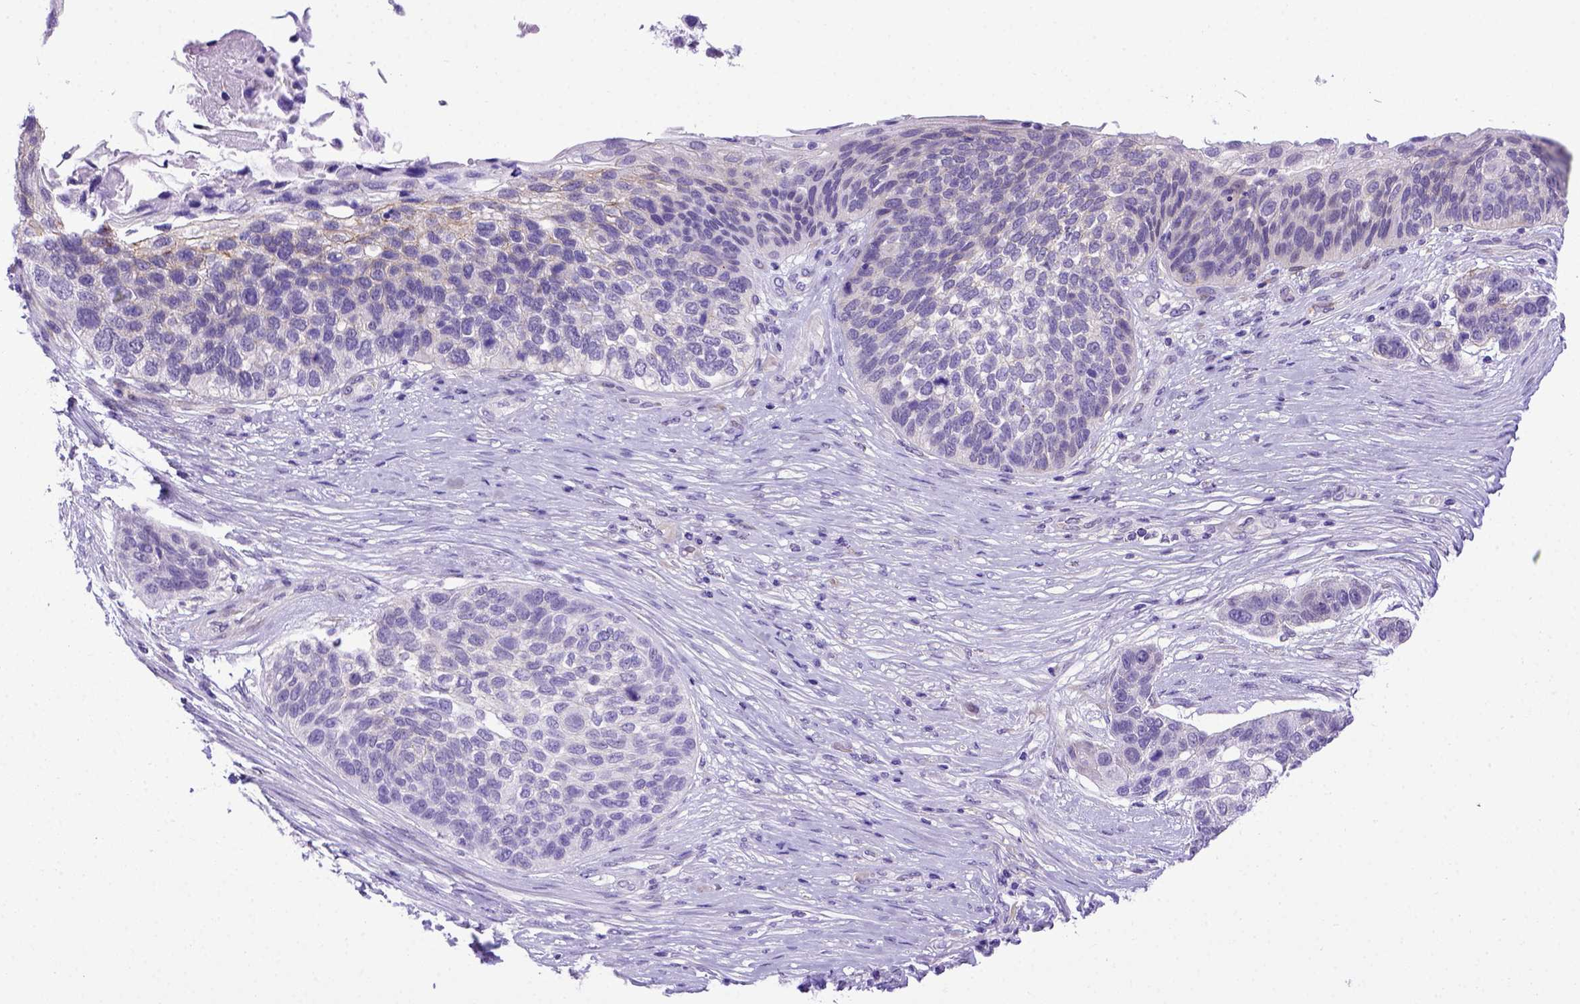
{"staining": {"intensity": "negative", "quantity": "none", "location": "none"}, "tissue": "lung cancer", "cell_type": "Tumor cells", "image_type": "cancer", "snomed": [{"axis": "morphology", "description": "Squamous cell carcinoma, NOS"}, {"axis": "topography", "description": "Lung"}], "caption": "Tumor cells show no significant positivity in lung cancer.", "gene": "ADAM12", "patient": {"sex": "male", "age": 69}}